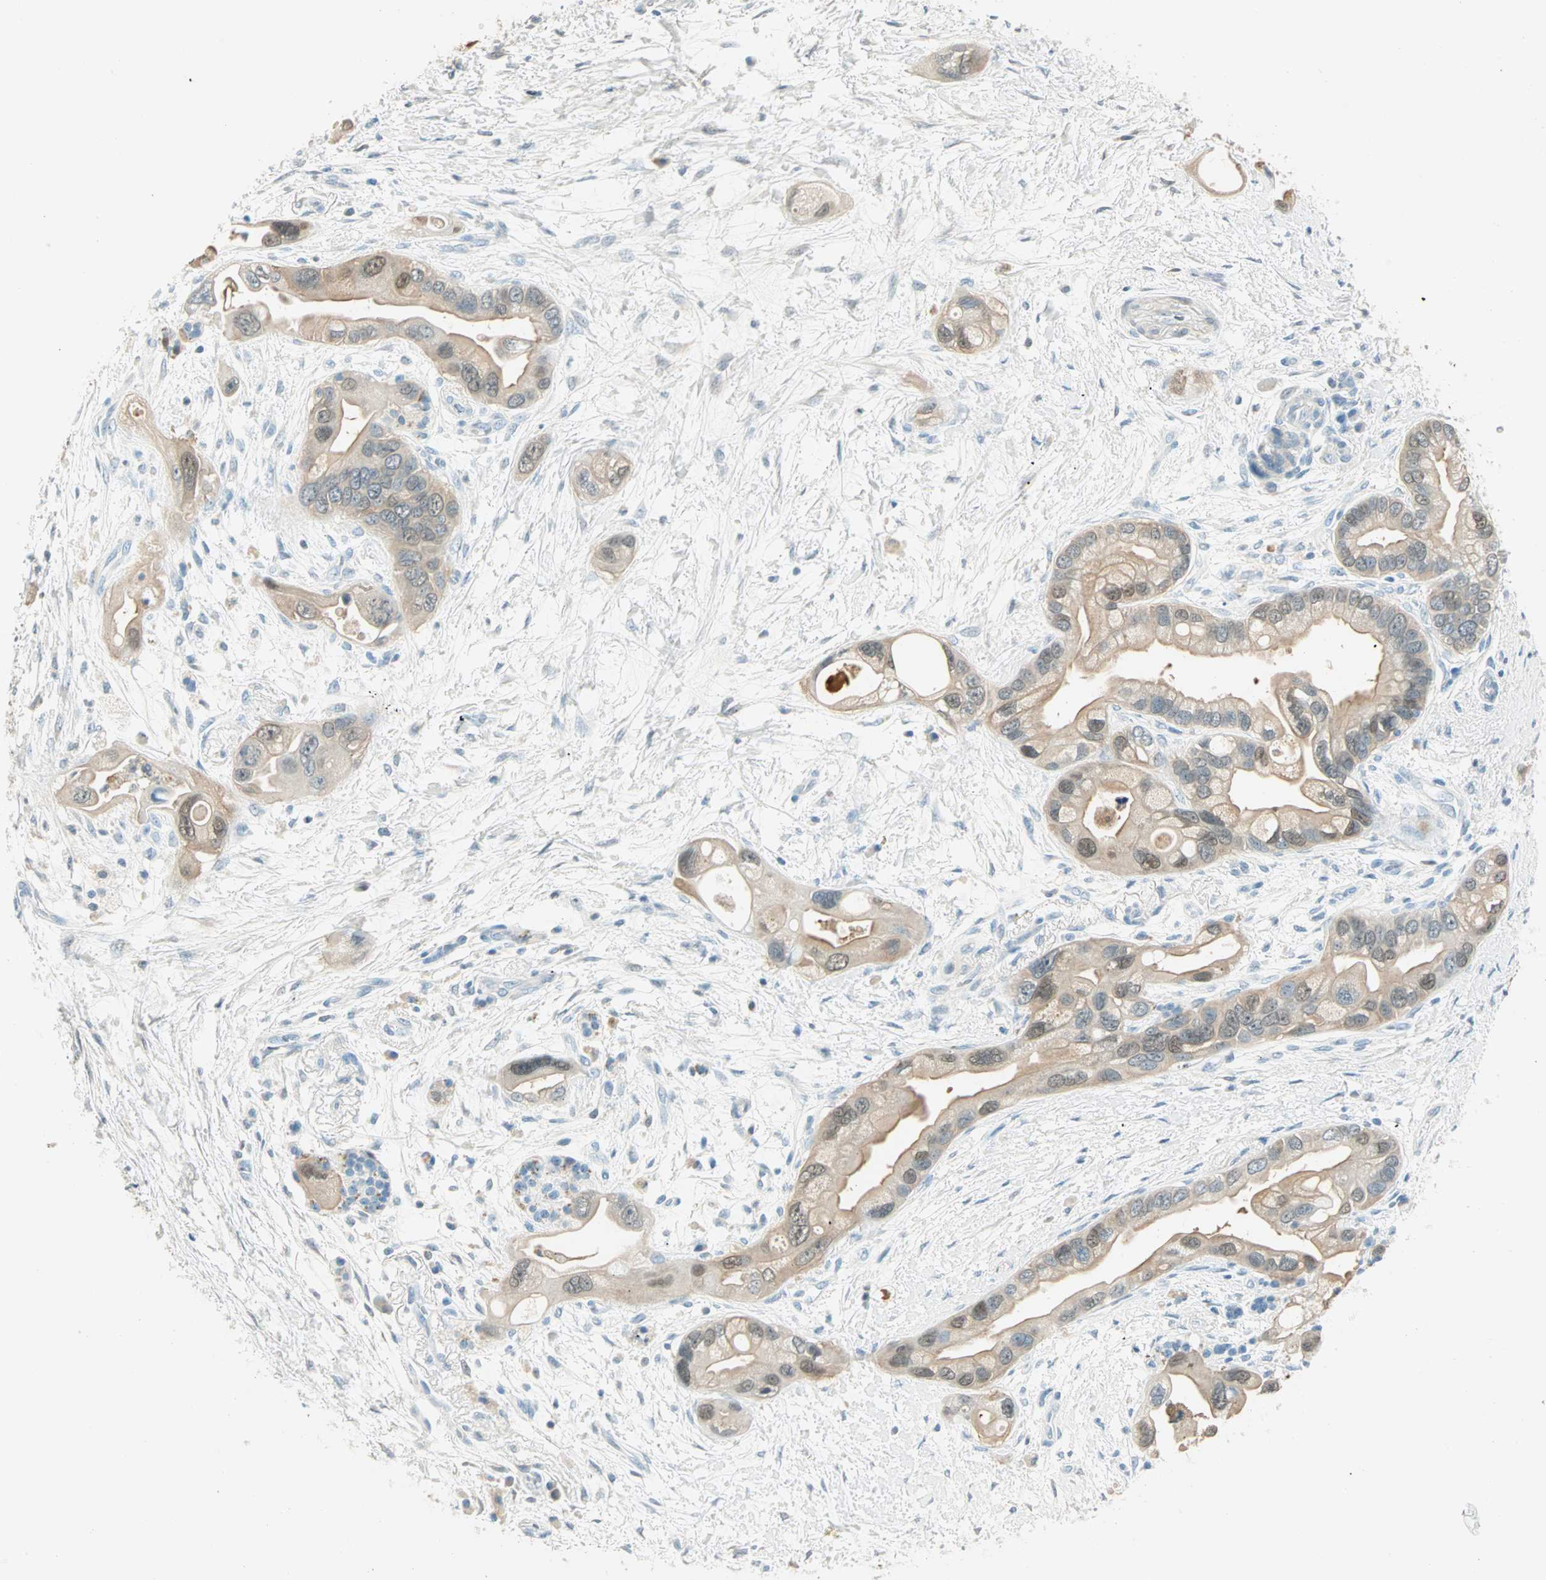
{"staining": {"intensity": "moderate", "quantity": ">75%", "location": "cytoplasmic/membranous,nuclear"}, "tissue": "pancreatic cancer", "cell_type": "Tumor cells", "image_type": "cancer", "snomed": [{"axis": "morphology", "description": "Adenocarcinoma, NOS"}, {"axis": "topography", "description": "Pancreas"}], "caption": "An immunohistochemistry image of neoplastic tissue is shown. Protein staining in brown labels moderate cytoplasmic/membranous and nuclear positivity in pancreatic cancer (adenocarcinoma) within tumor cells.", "gene": "S100A1", "patient": {"sex": "female", "age": 77}}